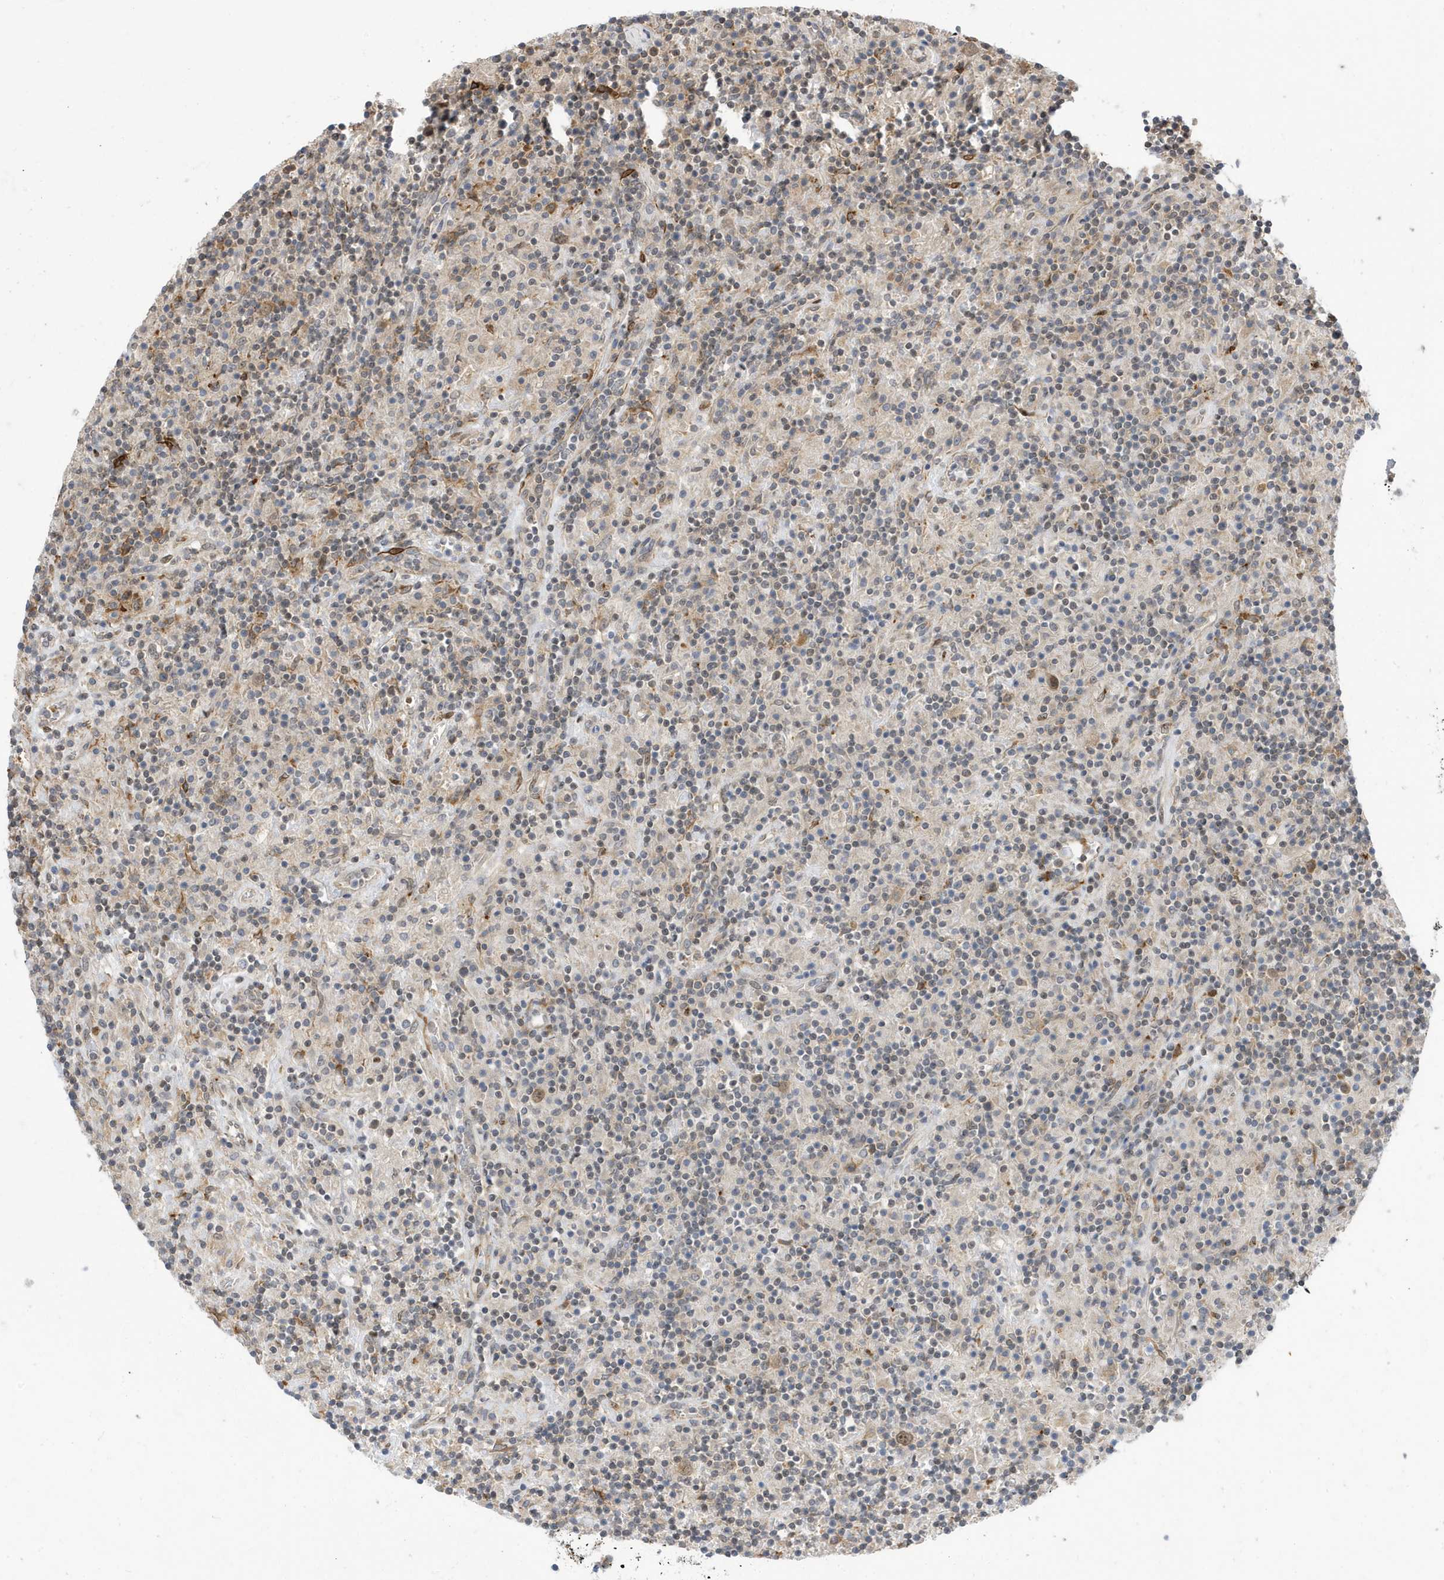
{"staining": {"intensity": "moderate", "quantity": ">75%", "location": "cytoplasmic/membranous,nuclear"}, "tissue": "lymphoma", "cell_type": "Tumor cells", "image_type": "cancer", "snomed": [{"axis": "morphology", "description": "Hodgkin's disease, NOS"}, {"axis": "topography", "description": "Lymph node"}], "caption": "Protein staining demonstrates moderate cytoplasmic/membranous and nuclear staining in about >75% of tumor cells in Hodgkin's disease. (brown staining indicates protein expression, while blue staining denotes nuclei).", "gene": "ZNF507", "patient": {"sex": "male", "age": 70}}